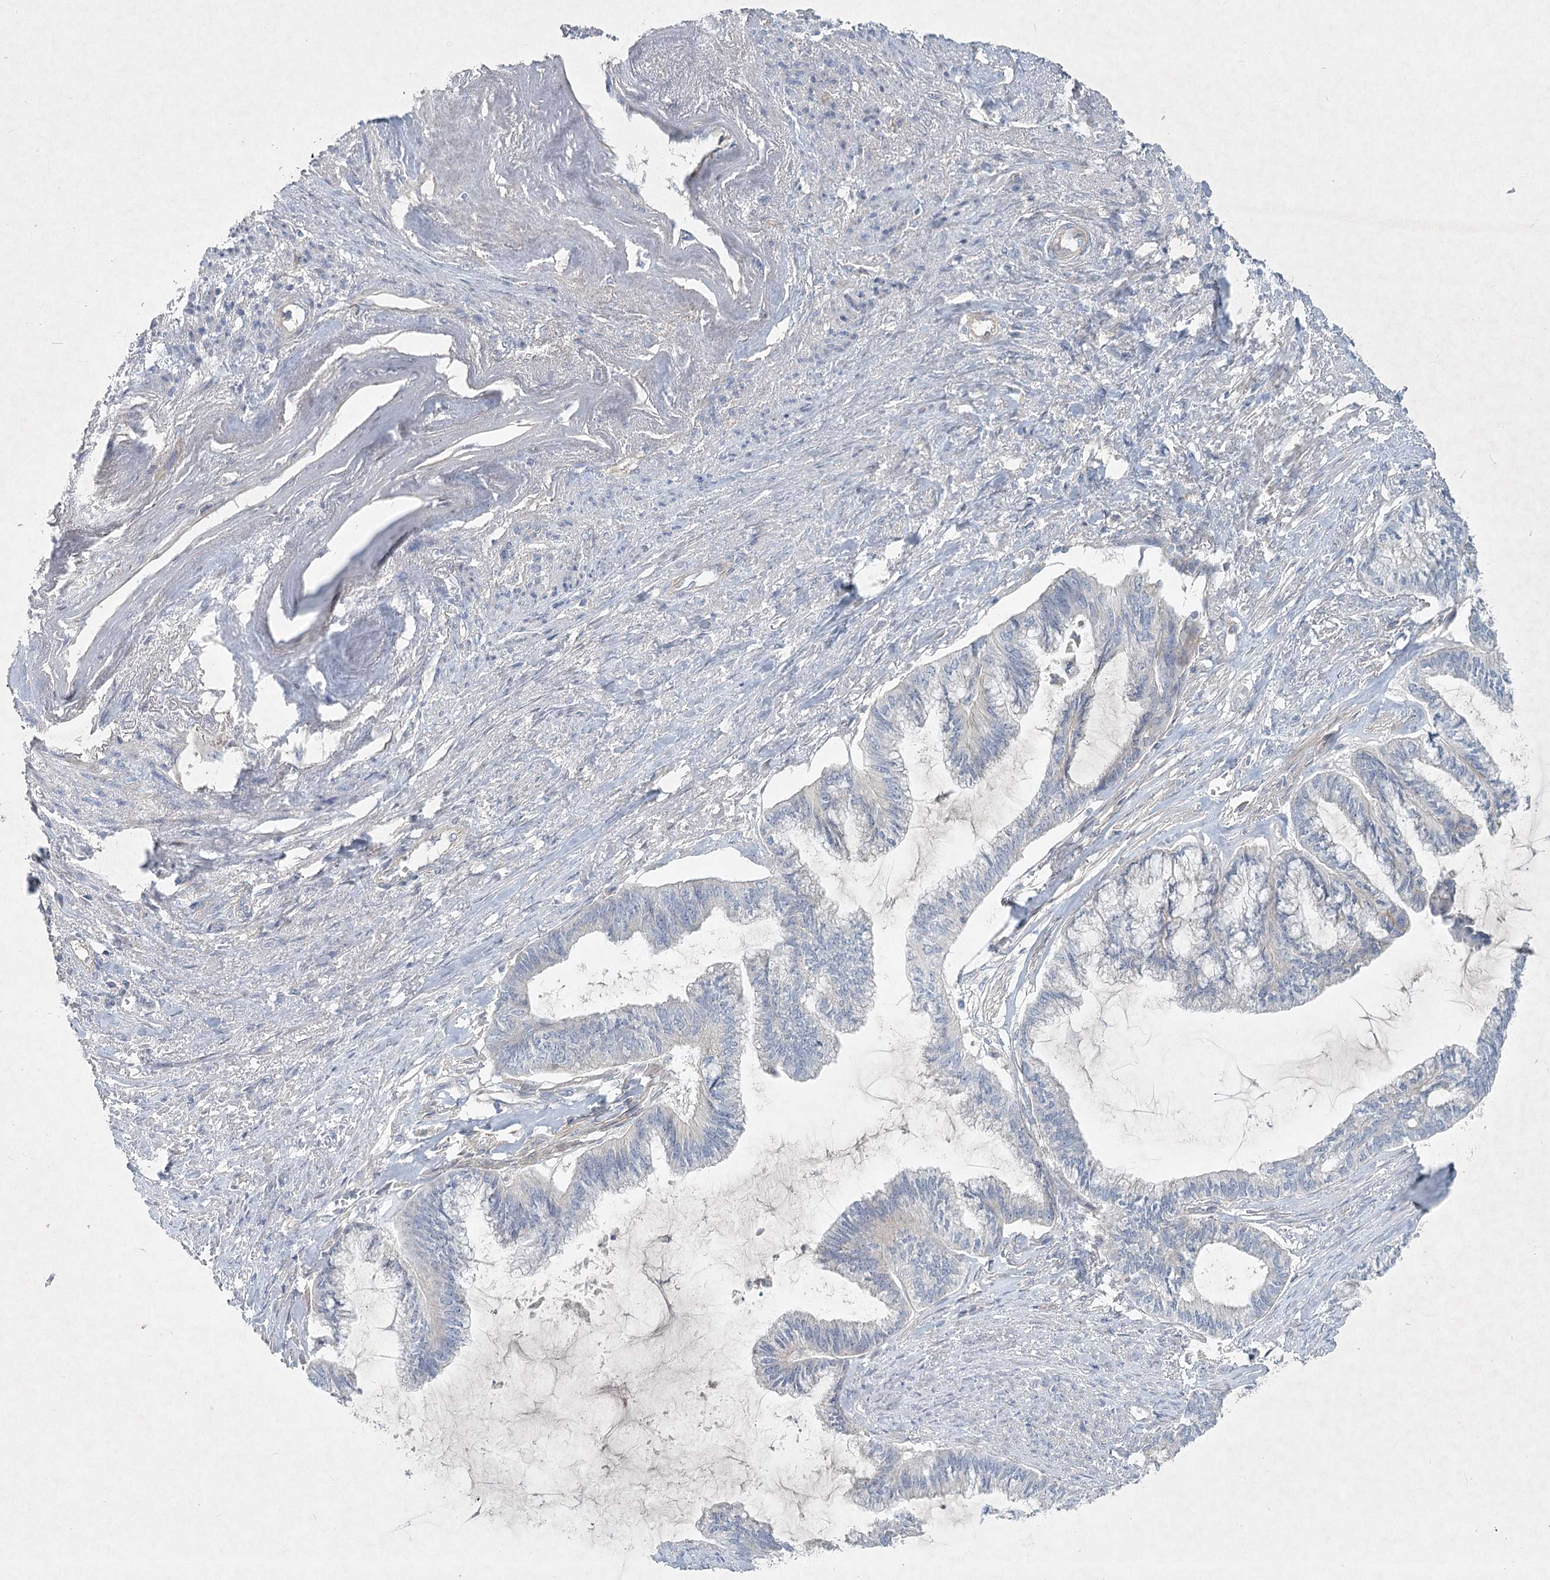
{"staining": {"intensity": "negative", "quantity": "none", "location": "none"}, "tissue": "endometrial cancer", "cell_type": "Tumor cells", "image_type": "cancer", "snomed": [{"axis": "morphology", "description": "Adenocarcinoma, NOS"}, {"axis": "topography", "description": "Endometrium"}], "caption": "Immunohistochemistry (IHC) of endometrial cancer (adenocarcinoma) shows no expression in tumor cells. (DAB (3,3'-diaminobenzidine) IHC, high magnification).", "gene": "DNMBP", "patient": {"sex": "female", "age": 86}}